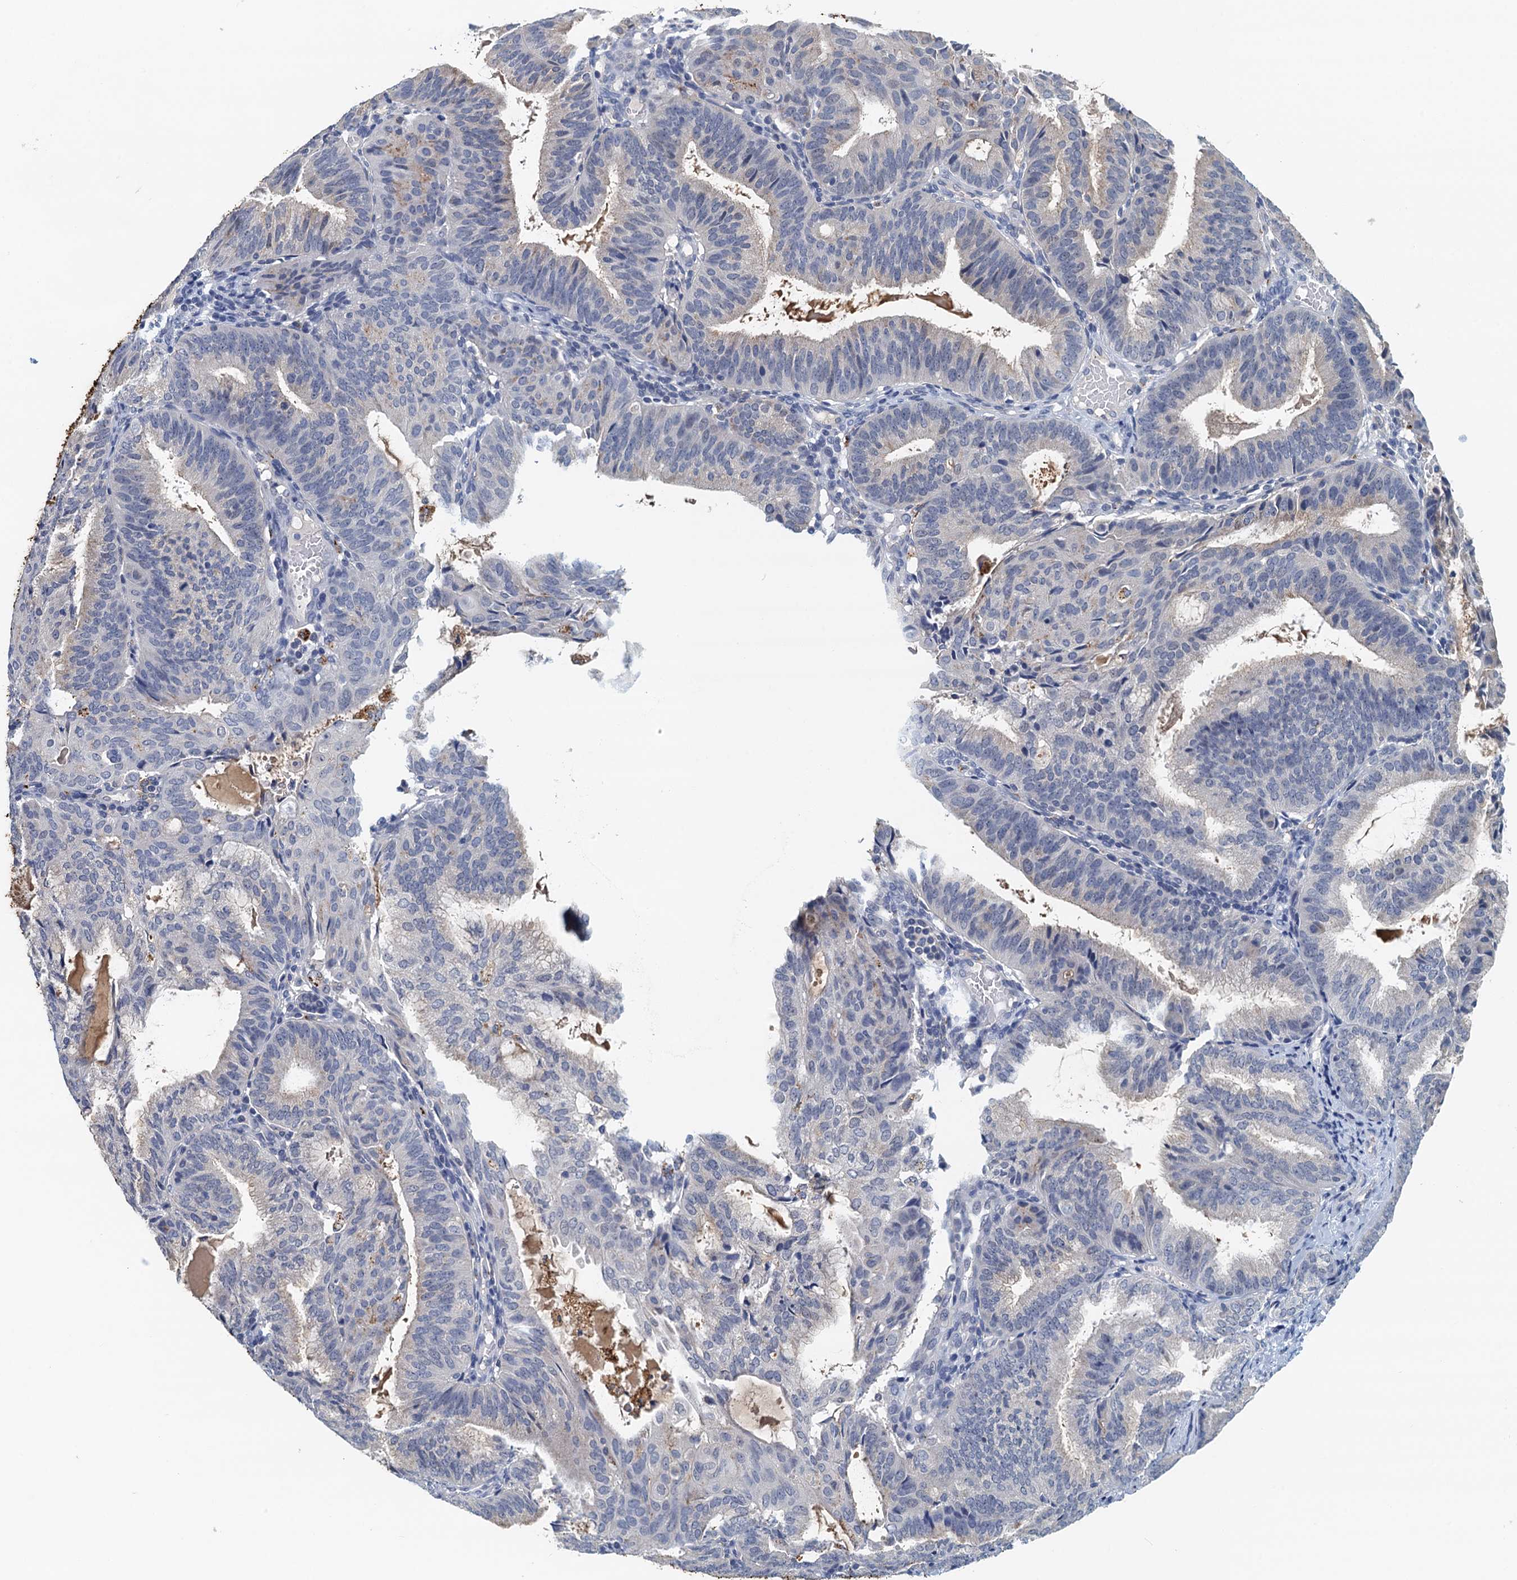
{"staining": {"intensity": "negative", "quantity": "none", "location": "none"}, "tissue": "endometrial cancer", "cell_type": "Tumor cells", "image_type": "cancer", "snomed": [{"axis": "morphology", "description": "Adenocarcinoma, NOS"}, {"axis": "topography", "description": "Endometrium"}], "caption": "Immunohistochemistry (IHC) image of endometrial adenocarcinoma stained for a protein (brown), which displays no positivity in tumor cells.", "gene": "NUBP2", "patient": {"sex": "female", "age": 49}}